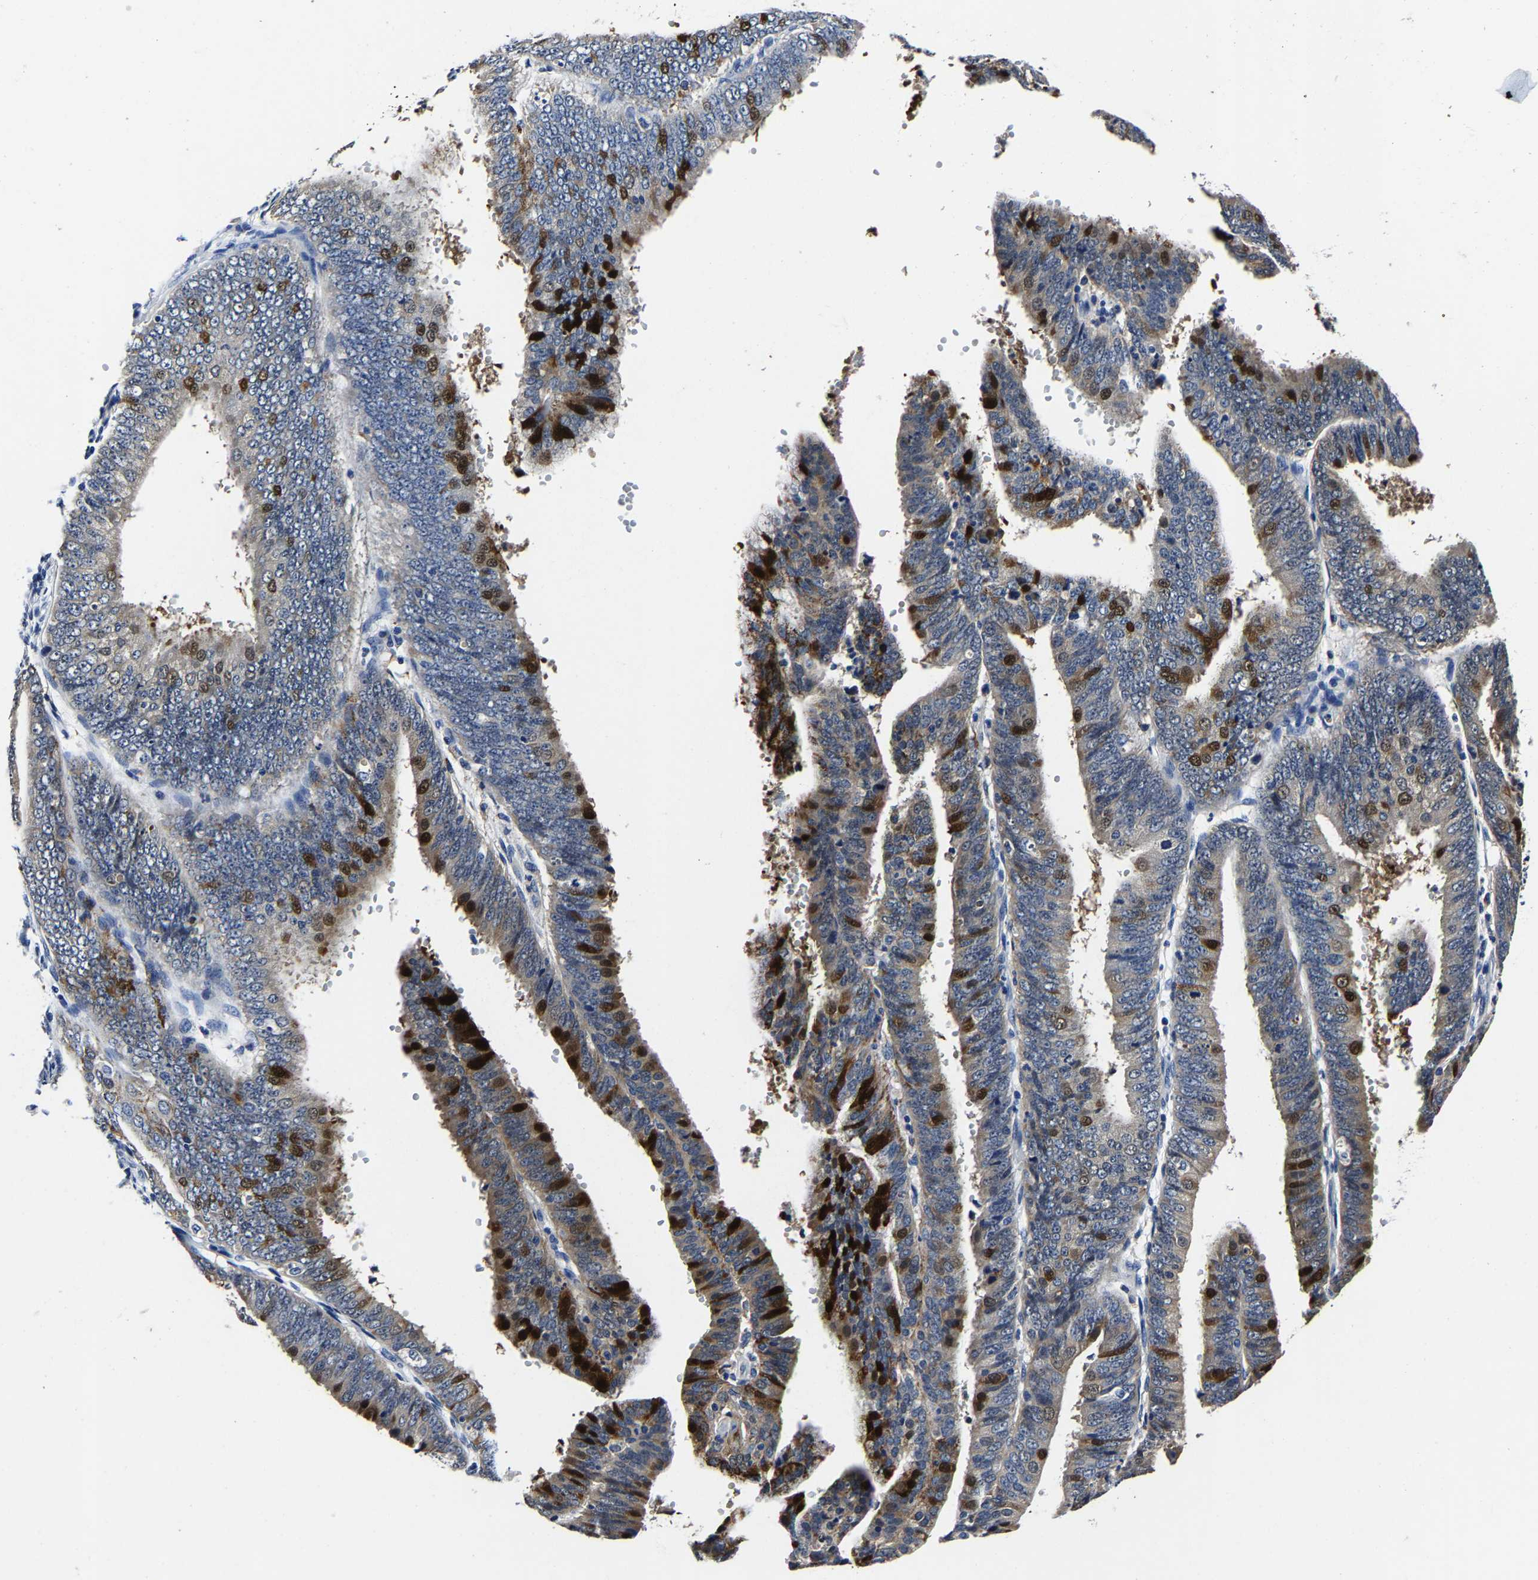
{"staining": {"intensity": "strong", "quantity": "25%-75%", "location": "cytoplasmic/membranous"}, "tissue": "endometrial cancer", "cell_type": "Tumor cells", "image_type": "cancer", "snomed": [{"axis": "morphology", "description": "Adenocarcinoma, NOS"}, {"axis": "topography", "description": "Endometrium"}], "caption": "This is an image of immunohistochemistry staining of endometrial cancer (adenocarcinoma), which shows strong positivity in the cytoplasmic/membranous of tumor cells.", "gene": "PSPH", "patient": {"sex": "female", "age": 63}}